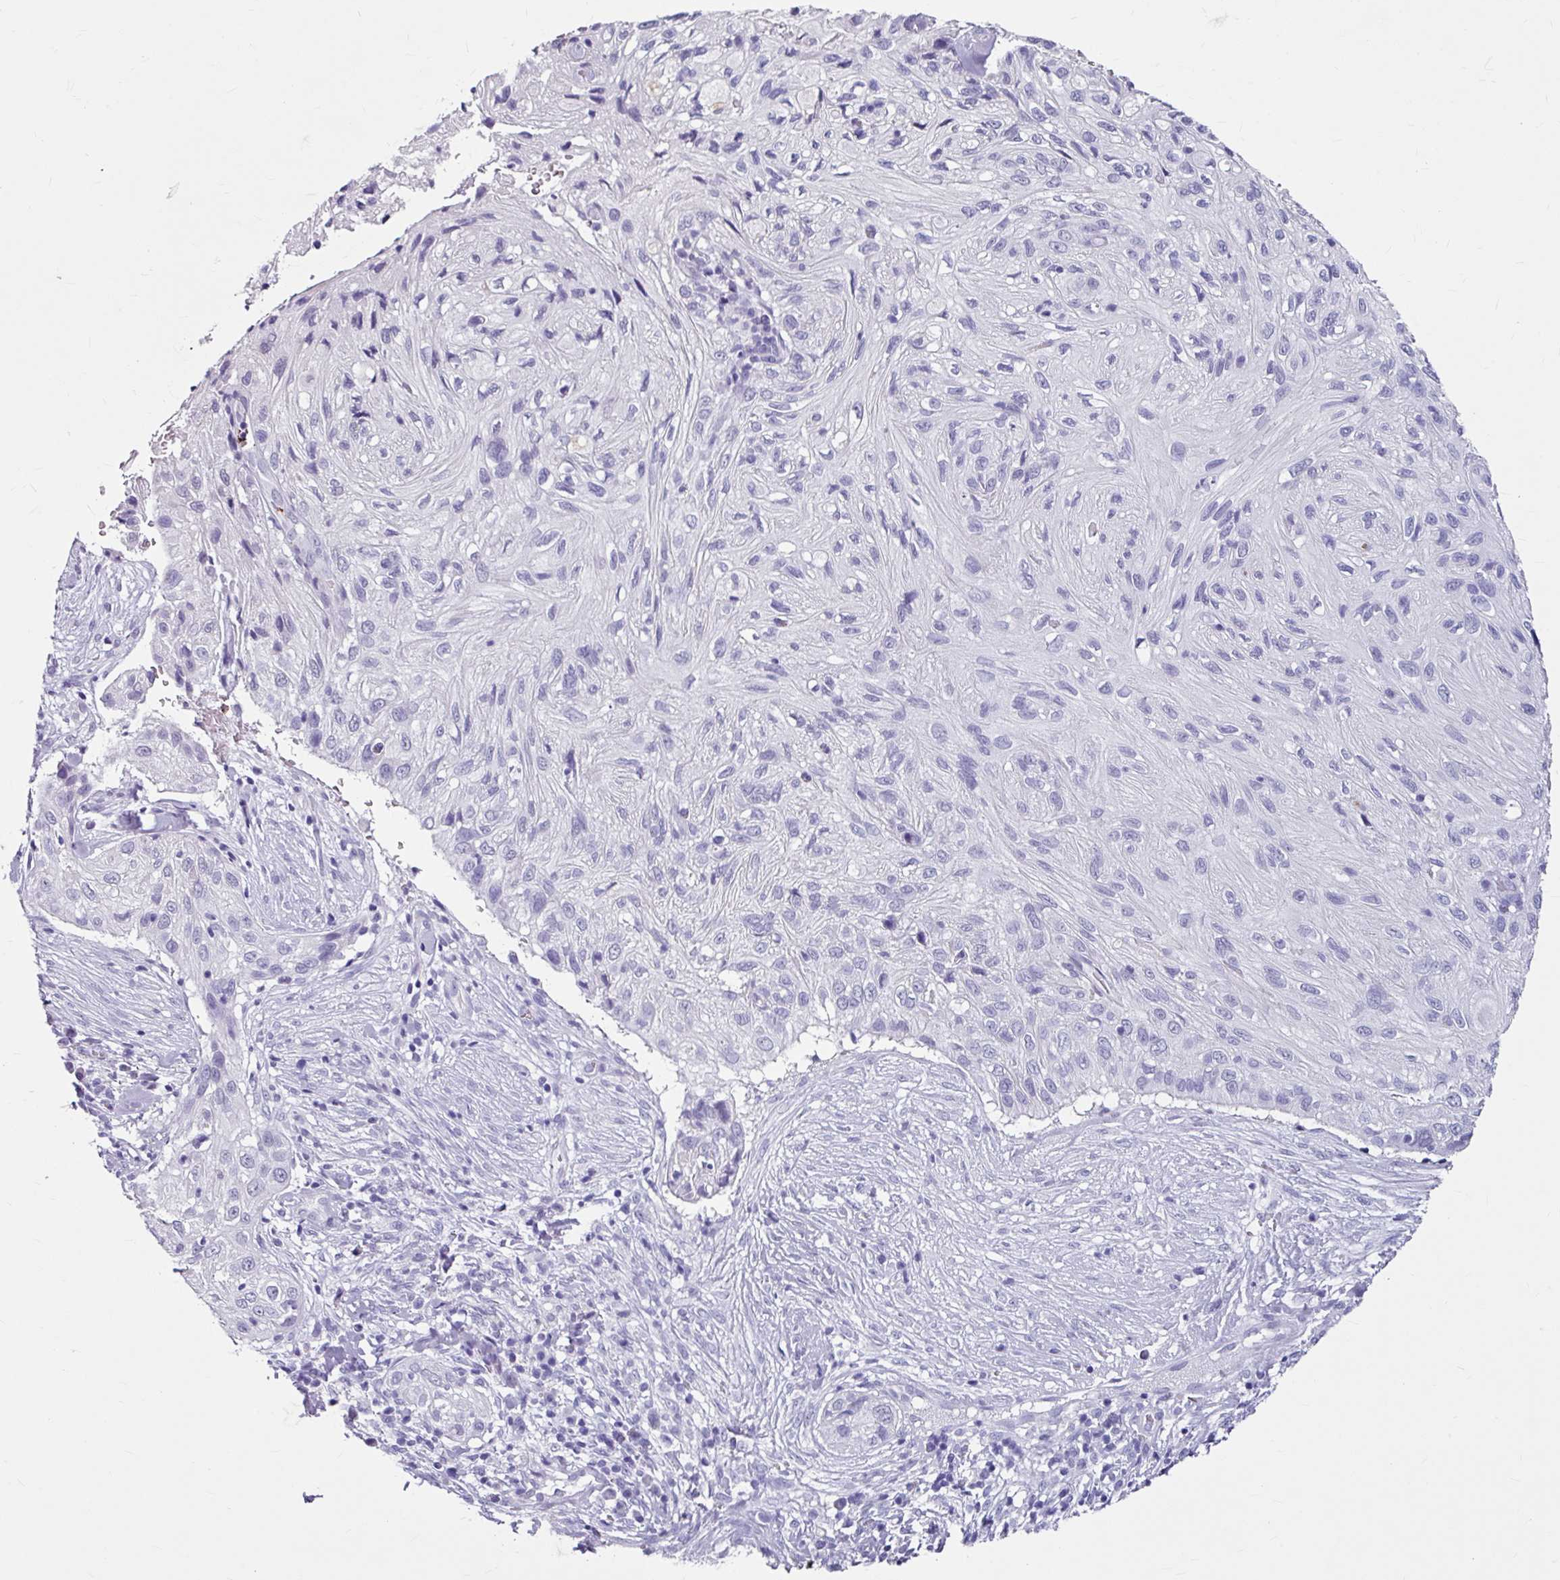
{"staining": {"intensity": "negative", "quantity": "none", "location": "none"}, "tissue": "skin cancer", "cell_type": "Tumor cells", "image_type": "cancer", "snomed": [{"axis": "morphology", "description": "Squamous cell carcinoma, NOS"}, {"axis": "topography", "description": "Skin"}], "caption": "Immunohistochemistry (IHC) micrograph of squamous cell carcinoma (skin) stained for a protein (brown), which demonstrates no positivity in tumor cells.", "gene": "ANKRD1", "patient": {"sex": "male", "age": 82}}